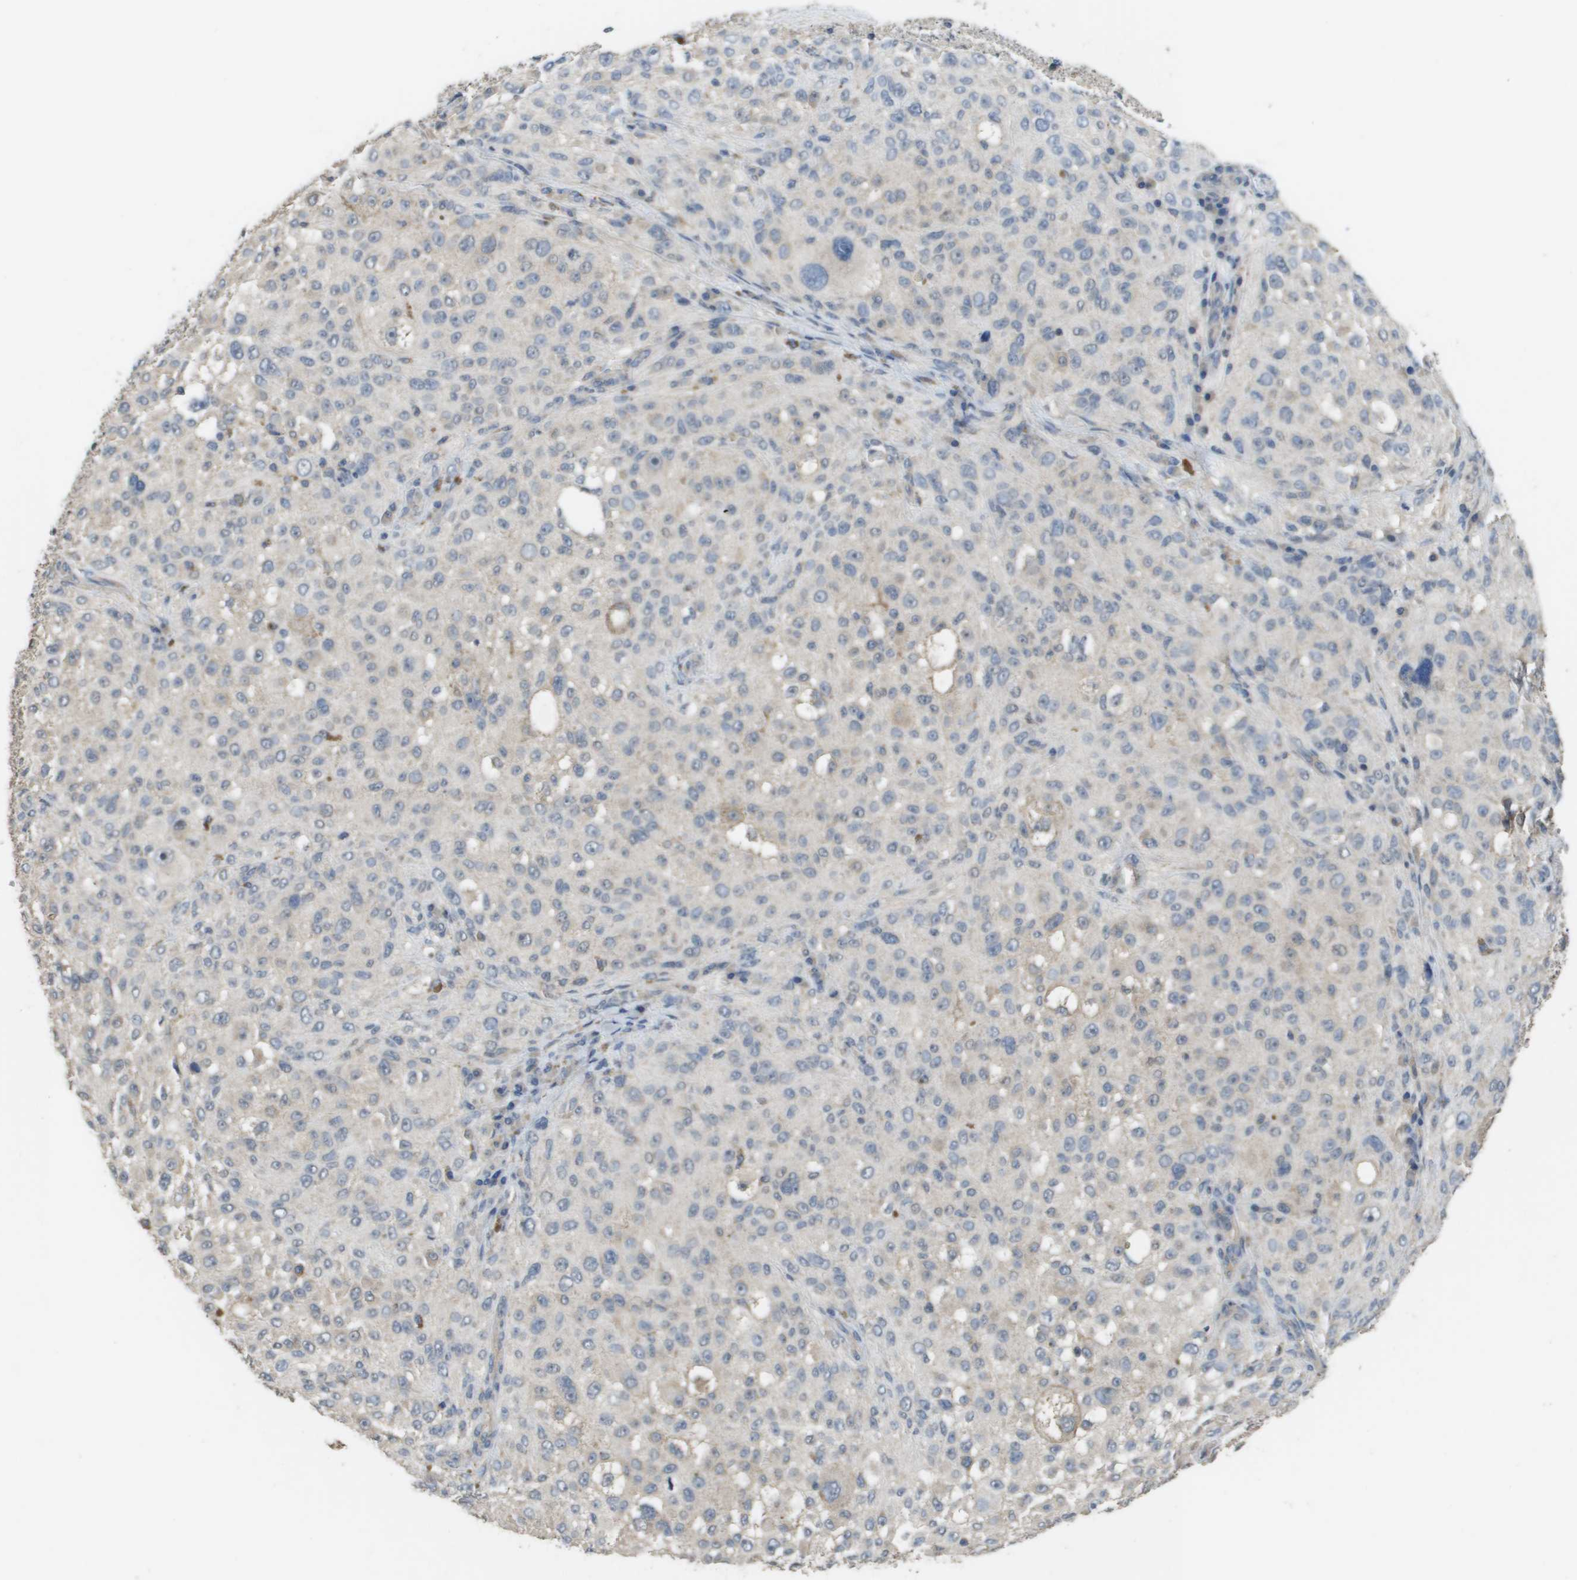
{"staining": {"intensity": "negative", "quantity": "none", "location": "none"}, "tissue": "melanoma", "cell_type": "Tumor cells", "image_type": "cancer", "snomed": [{"axis": "morphology", "description": "Necrosis, NOS"}, {"axis": "morphology", "description": "Malignant melanoma, NOS"}, {"axis": "topography", "description": "Skin"}], "caption": "Tumor cells are negative for brown protein staining in melanoma.", "gene": "RAB27B", "patient": {"sex": "female", "age": 87}}